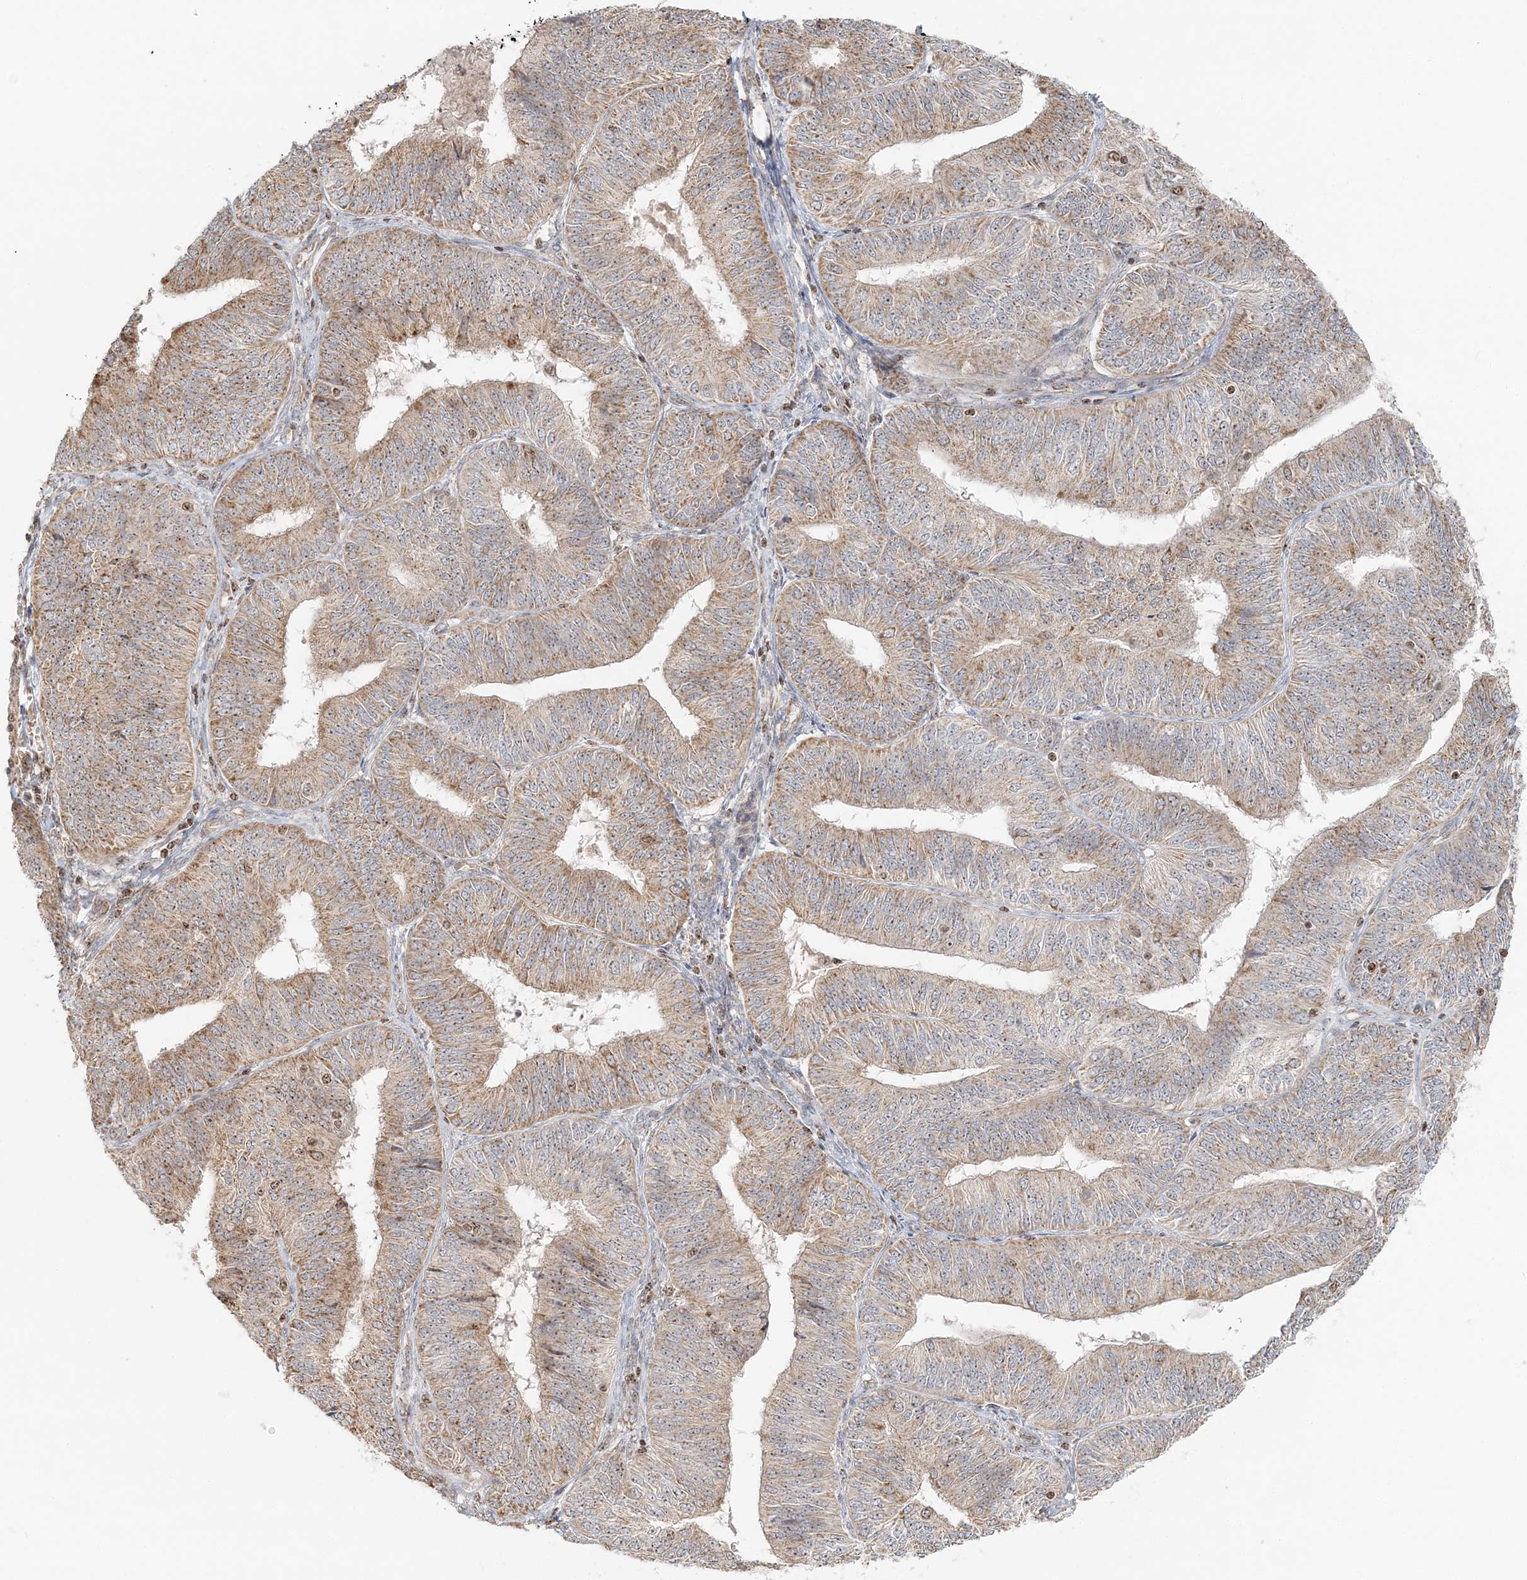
{"staining": {"intensity": "moderate", "quantity": ">75%", "location": "cytoplasmic/membranous,nuclear"}, "tissue": "endometrial cancer", "cell_type": "Tumor cells", "image_type": "cancer", "snomed": [{"axis": "morphology", "description": "Adenocarcinoma, NOS"}, {"axis": "topography", "description": "Endometrium"}], "caption": "Endometrial cancer (adenocarcinoma) stained with DAB (3,3'-diaminobenzidine) immunohistochemistry (IHC) displays medium levels of moderate cytoplasmic/membranous and nuclear expression in about >75% of tumor cells.", "gene": "UBE2F", "patient": {"sex": "female", "age": 58}}